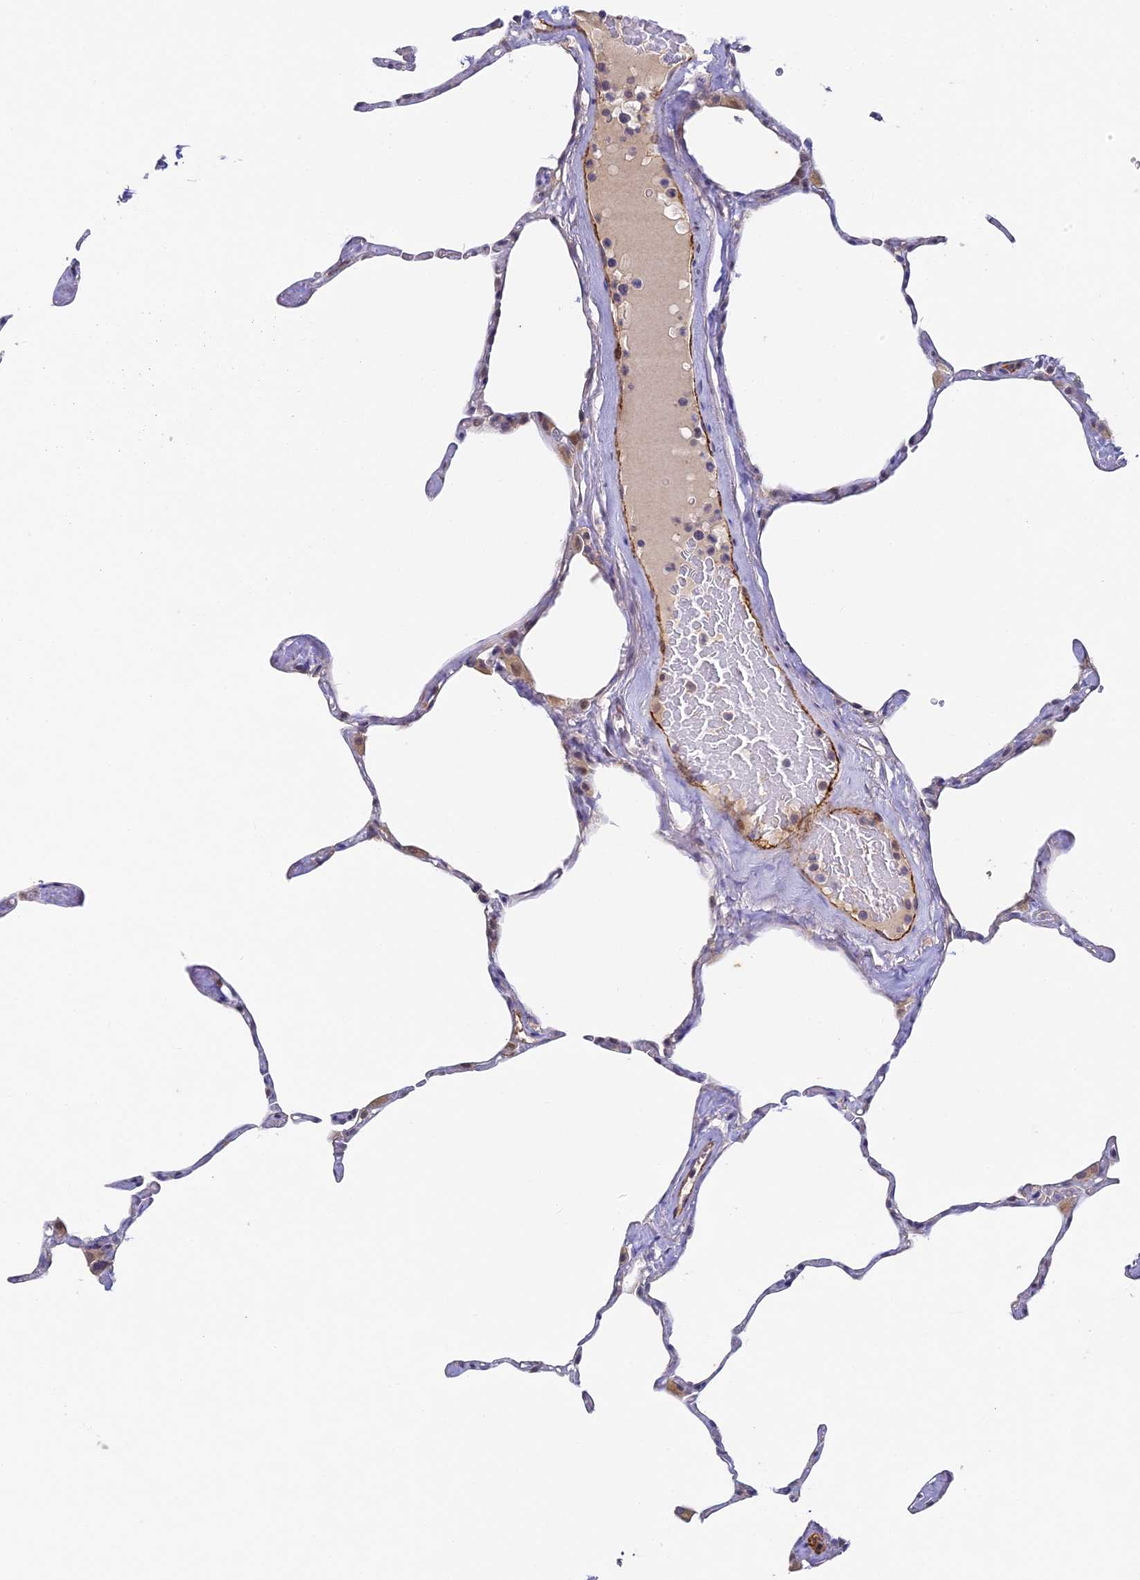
{"staining": {"intensity": "weak", "quantity": "<25%", "location": "cytoplasmic/membranous"}, "tissue": "lung", "cell_type": "Alveolar cells", "image_type": "normal", "snomed": [{"axis": "morphology", "description": "Normal tissue, NOS"}, {"axis": "topography", "description": "Lung"}], "caption": "High magnification brightfield microscopy of unremarkable lung stained with DAB (3,3'-diaminobenzidine) (brown) and counterstained with hematoxylin (blue): alveolar cells show no significant positivity. (DAB IHC with hematoxylin counter stain).", "gene": "DNAAF10", "patient": {"sex": "male", "age": 65}}